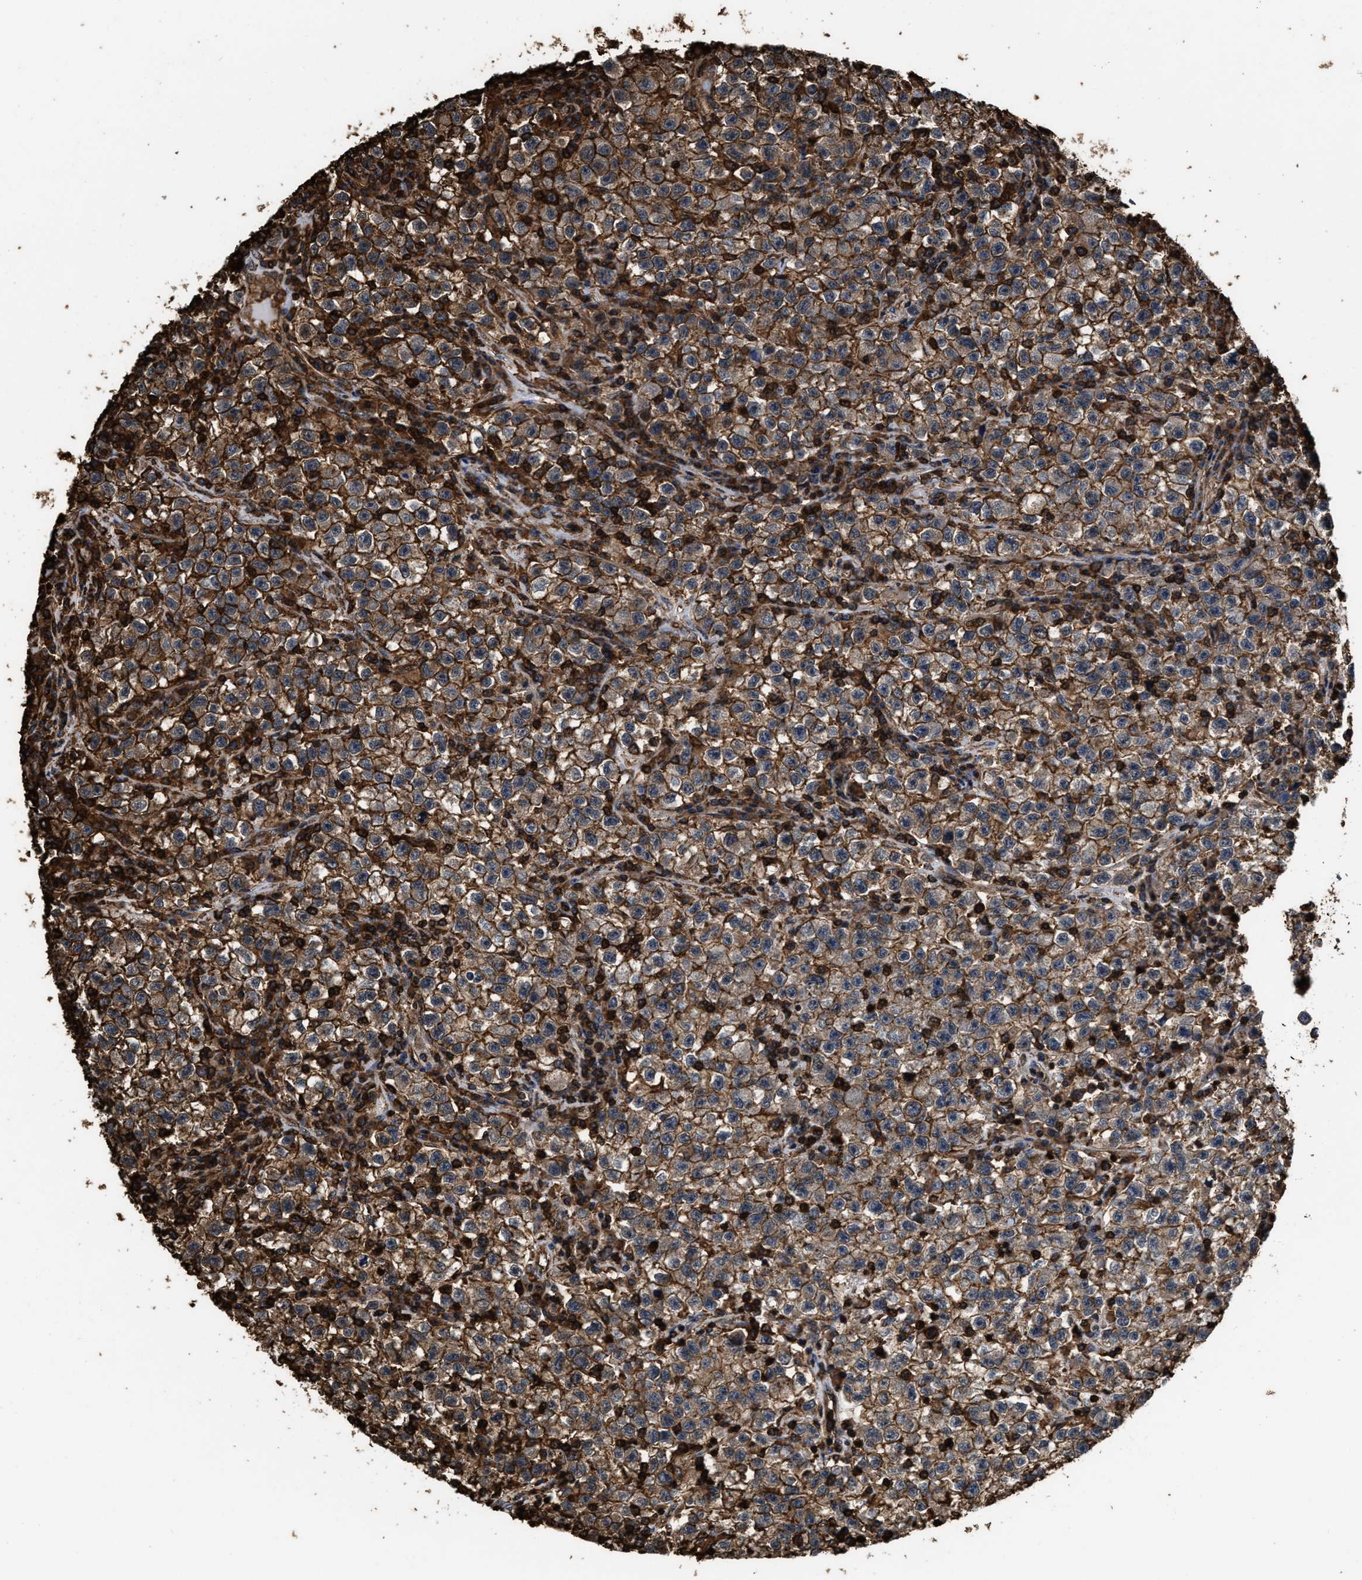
{"staining": {"intensity": "moderate", "quantity": ">75%", "location": "cytoplasmic/membranous"}, "tissue": "testis cancer", "cell_type": "Tumor cells", "image_type": "cancer", "snomed": [{"axis": "morphology", "description": "Seminoma, NOS"}, {"axis": "topography", "description": "Testis"}], "caption": "Immunohistochemical staining of human seminoma (testis) exhibits moderate cytoplasmic/membranous protein positivity in approximately >75% of tumor cells.", "gene": "KBTBD2", "patient": {"sex": "male", "age": 22}}